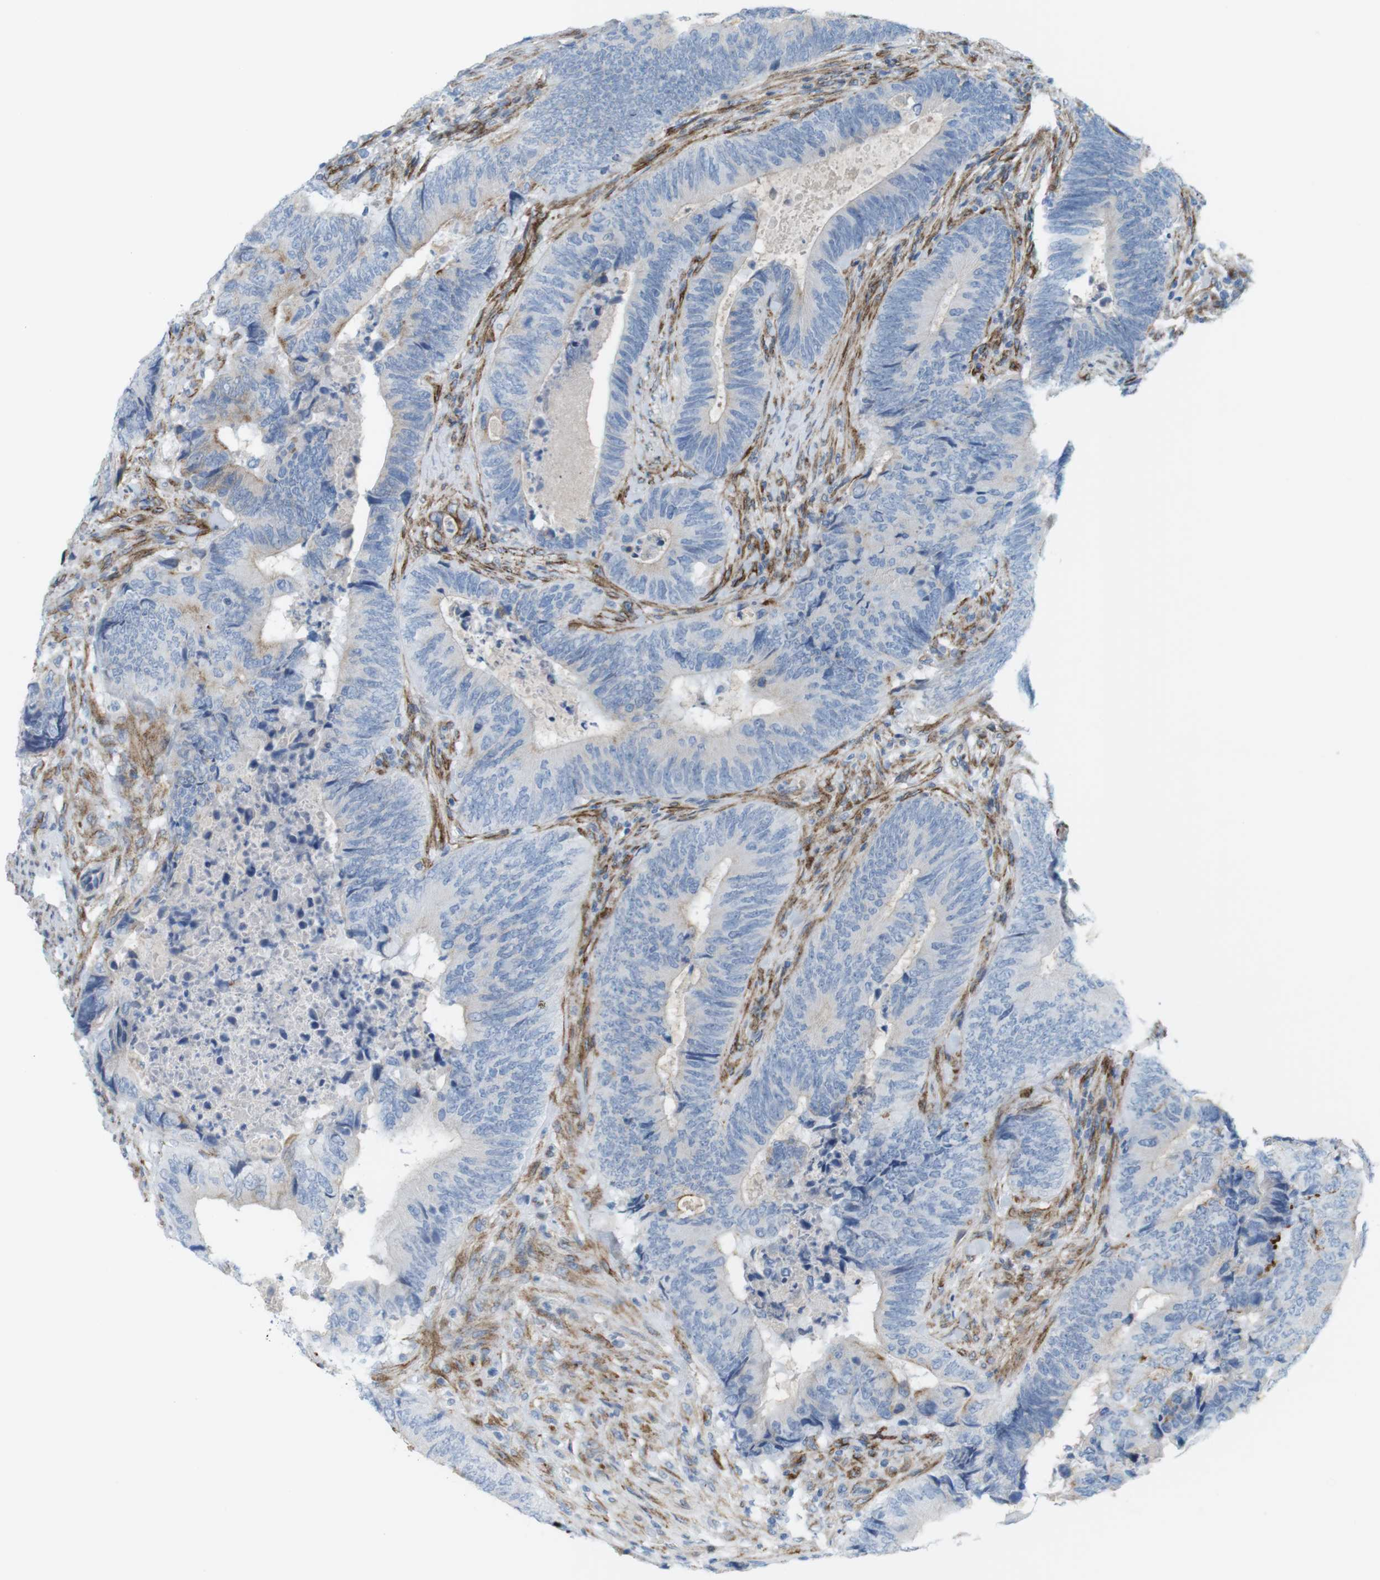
{"staining": {"intensity": "negative", "quantity": "none", "location": "none"}, "tissue": "colorectal cancer", "cell_type": "Tumor cells", "image_type": "cancer", "snomed": [{"axis": "morphology", "description": "Normal tissue, NOS"}, {"axis": "morphology", "description": "Adenocarcinoma, NOS"}, {"axis": "topography", "description": "Colon"}], "caption": "DAB immunohistochemical staining of human colorectal adenocarcinoma shows no significant staining in tumor cells.", "gene": "MYH9", "patient": {"sex": "male", "age": 56}}